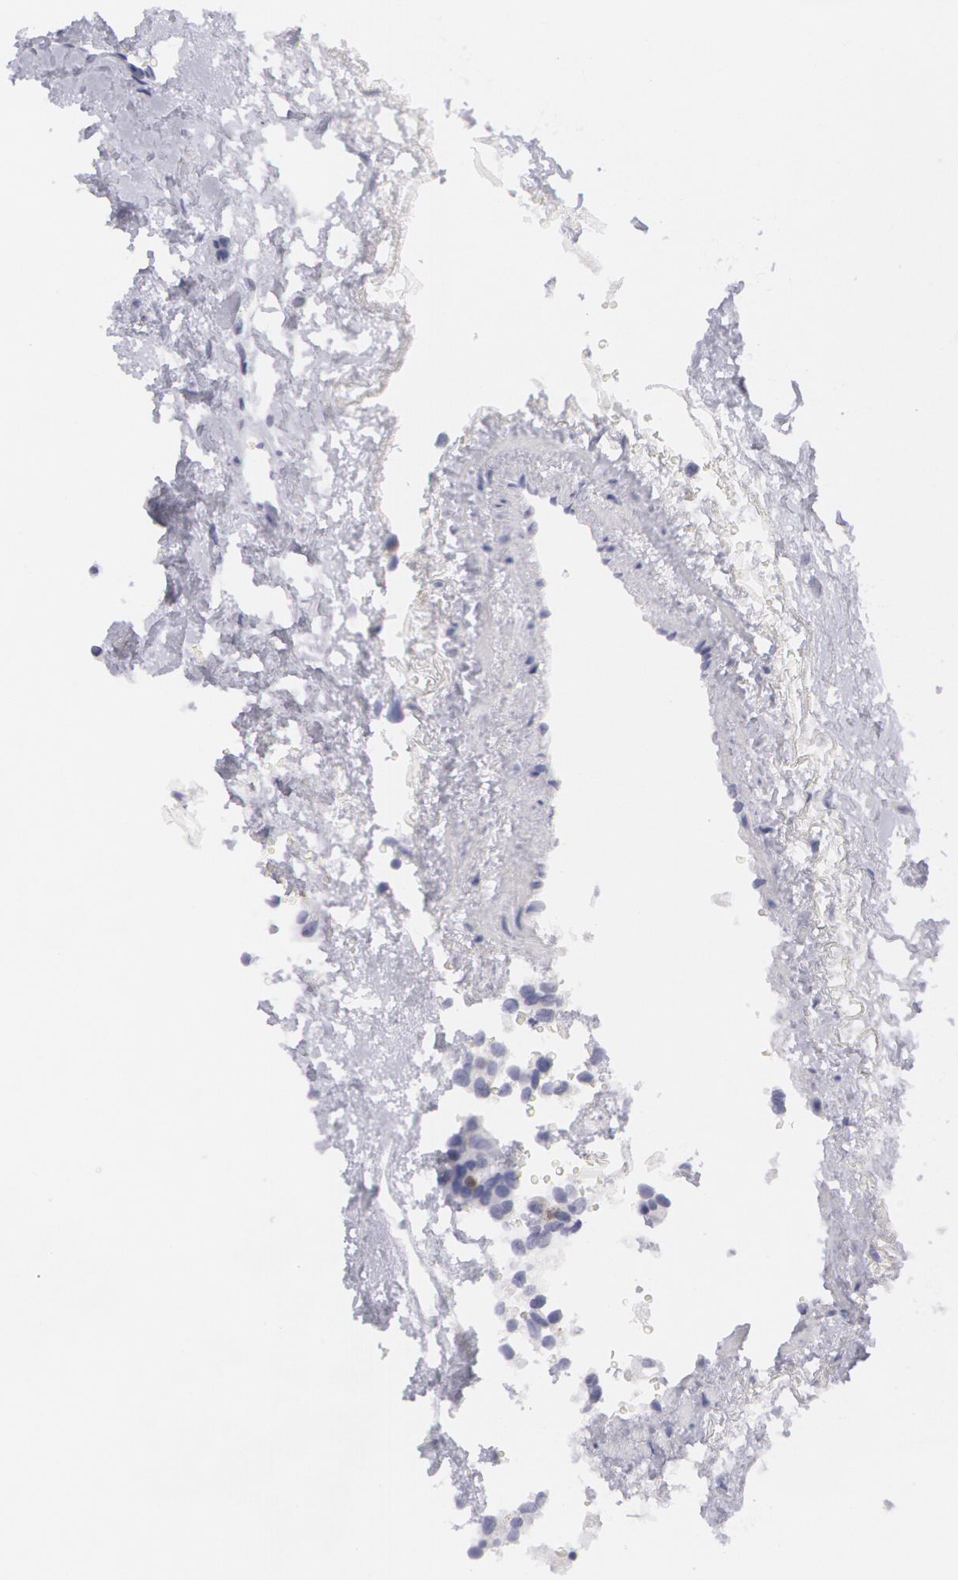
{"staining": {"intensity": "negative", "quantity": "none", "location": "none"}, "tissue": "breast cancer", "cell_type": "Tumor cells", "image_type": "cancer", "snomed": [{"axis": "morphology", "description": "Duct carcinoma"}, {"axis": "topography", "description": "Breast"}], "caption": "Tumor cells are negative for brown protein staining in infiltrating ductal carcinoma (breast).", "gene": "AMACR", "patient": {"sex": "female", "age": 69}}